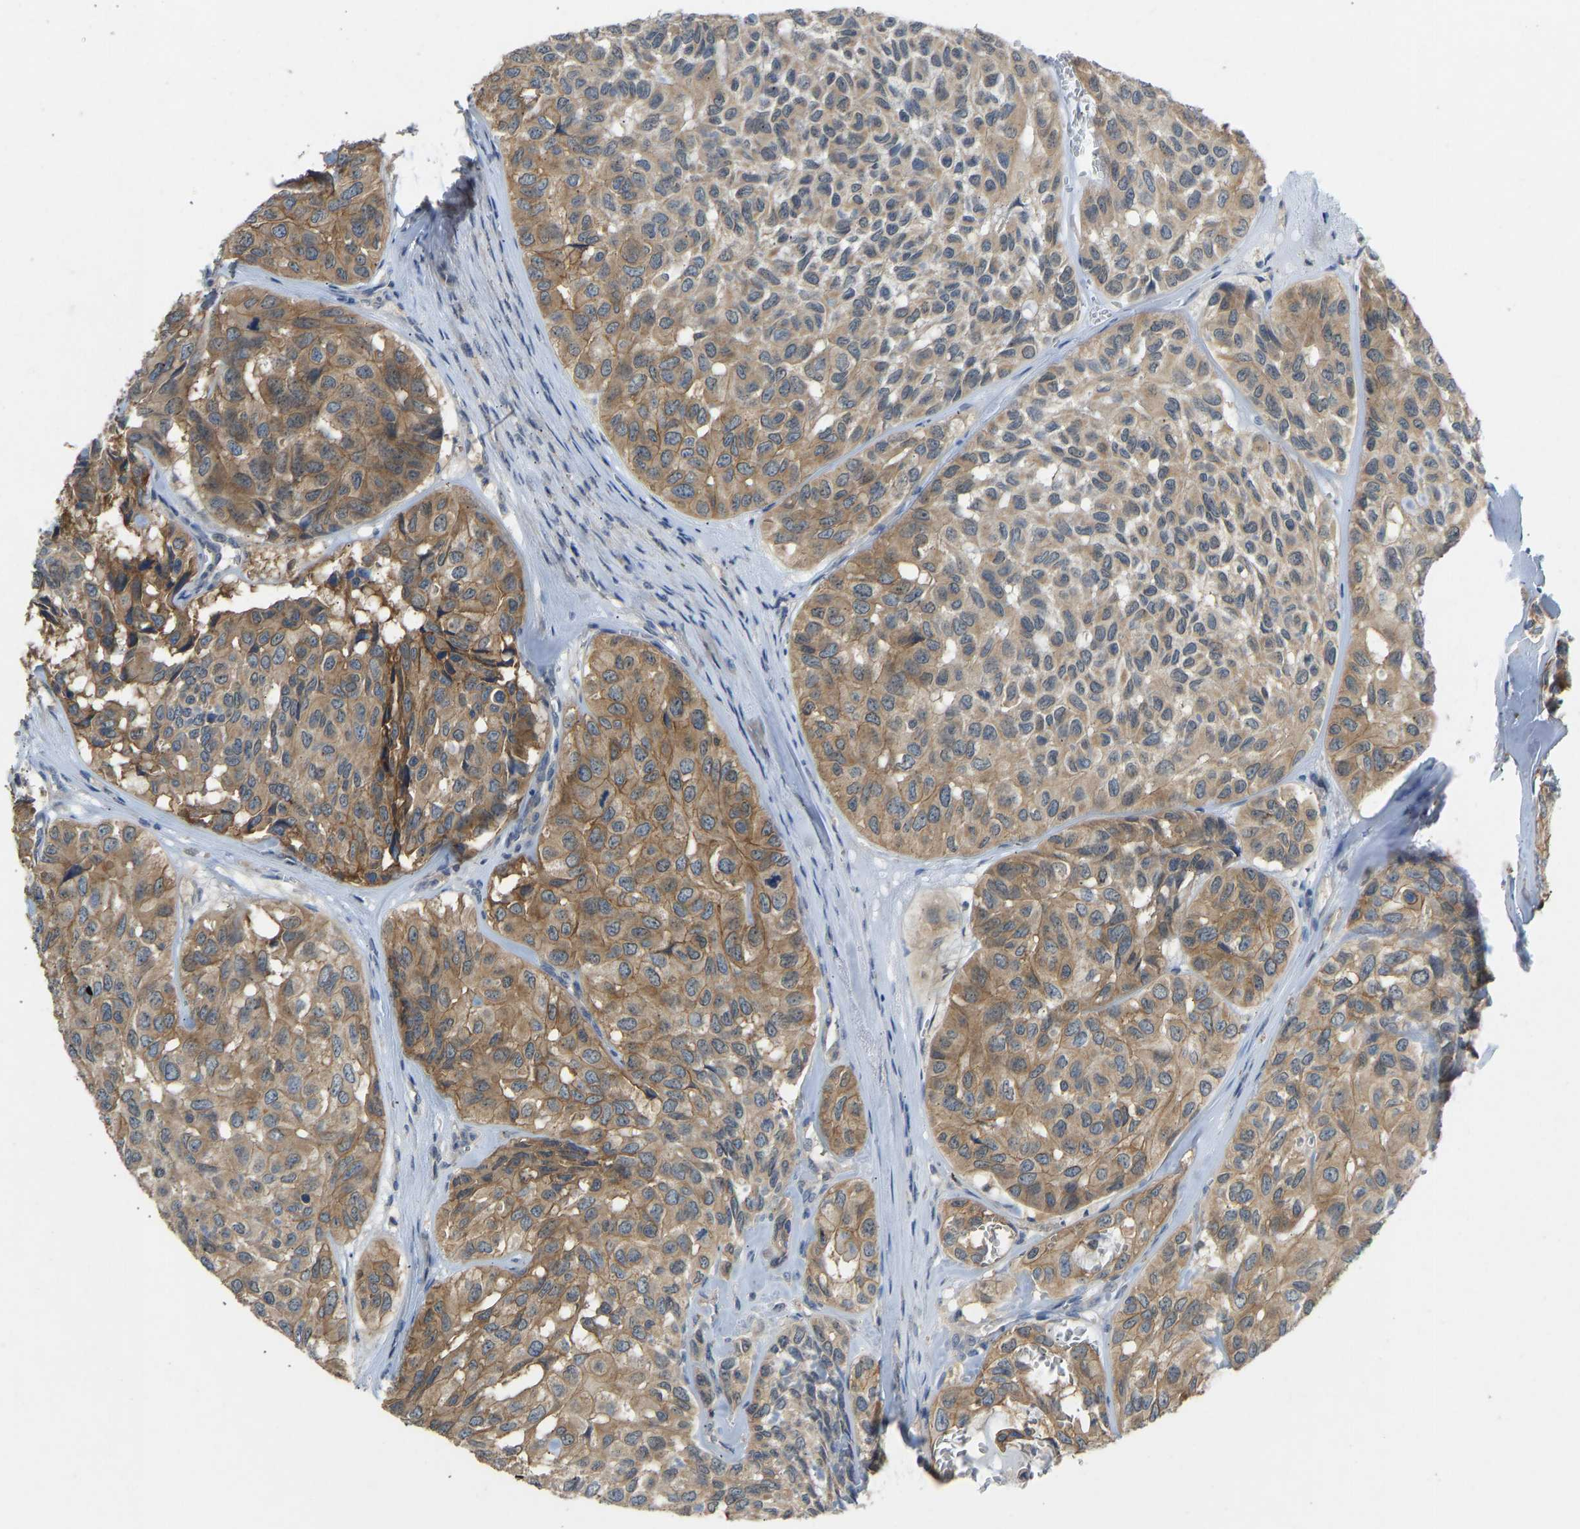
{"staining": {"intensity": "moderate", "quantity": ">75%", "location": "cytoplasmic/membranous"}, "tissue": "head and neck cancer", "cell_type": "Tumor cells", "image_type": "cancer", "snomed": [{"axis": "morphology", "description": "Adenocarcinoma, NOS"}, {"axis": "topography", "description": "Salivary gland, NOS"}, {"axis": "topography", "description": "Head-Neck"}], "caption": "Protein staining of head and neck adenocarcinoma tissue displays moderate cytoplasmic/membranous positivity in approximately >75% of tumor cells. (DAB IHC with brightfield microscopy, high magnification).", "gene": "NDRG3", "patient": {"sex": "female", "age": 76}}